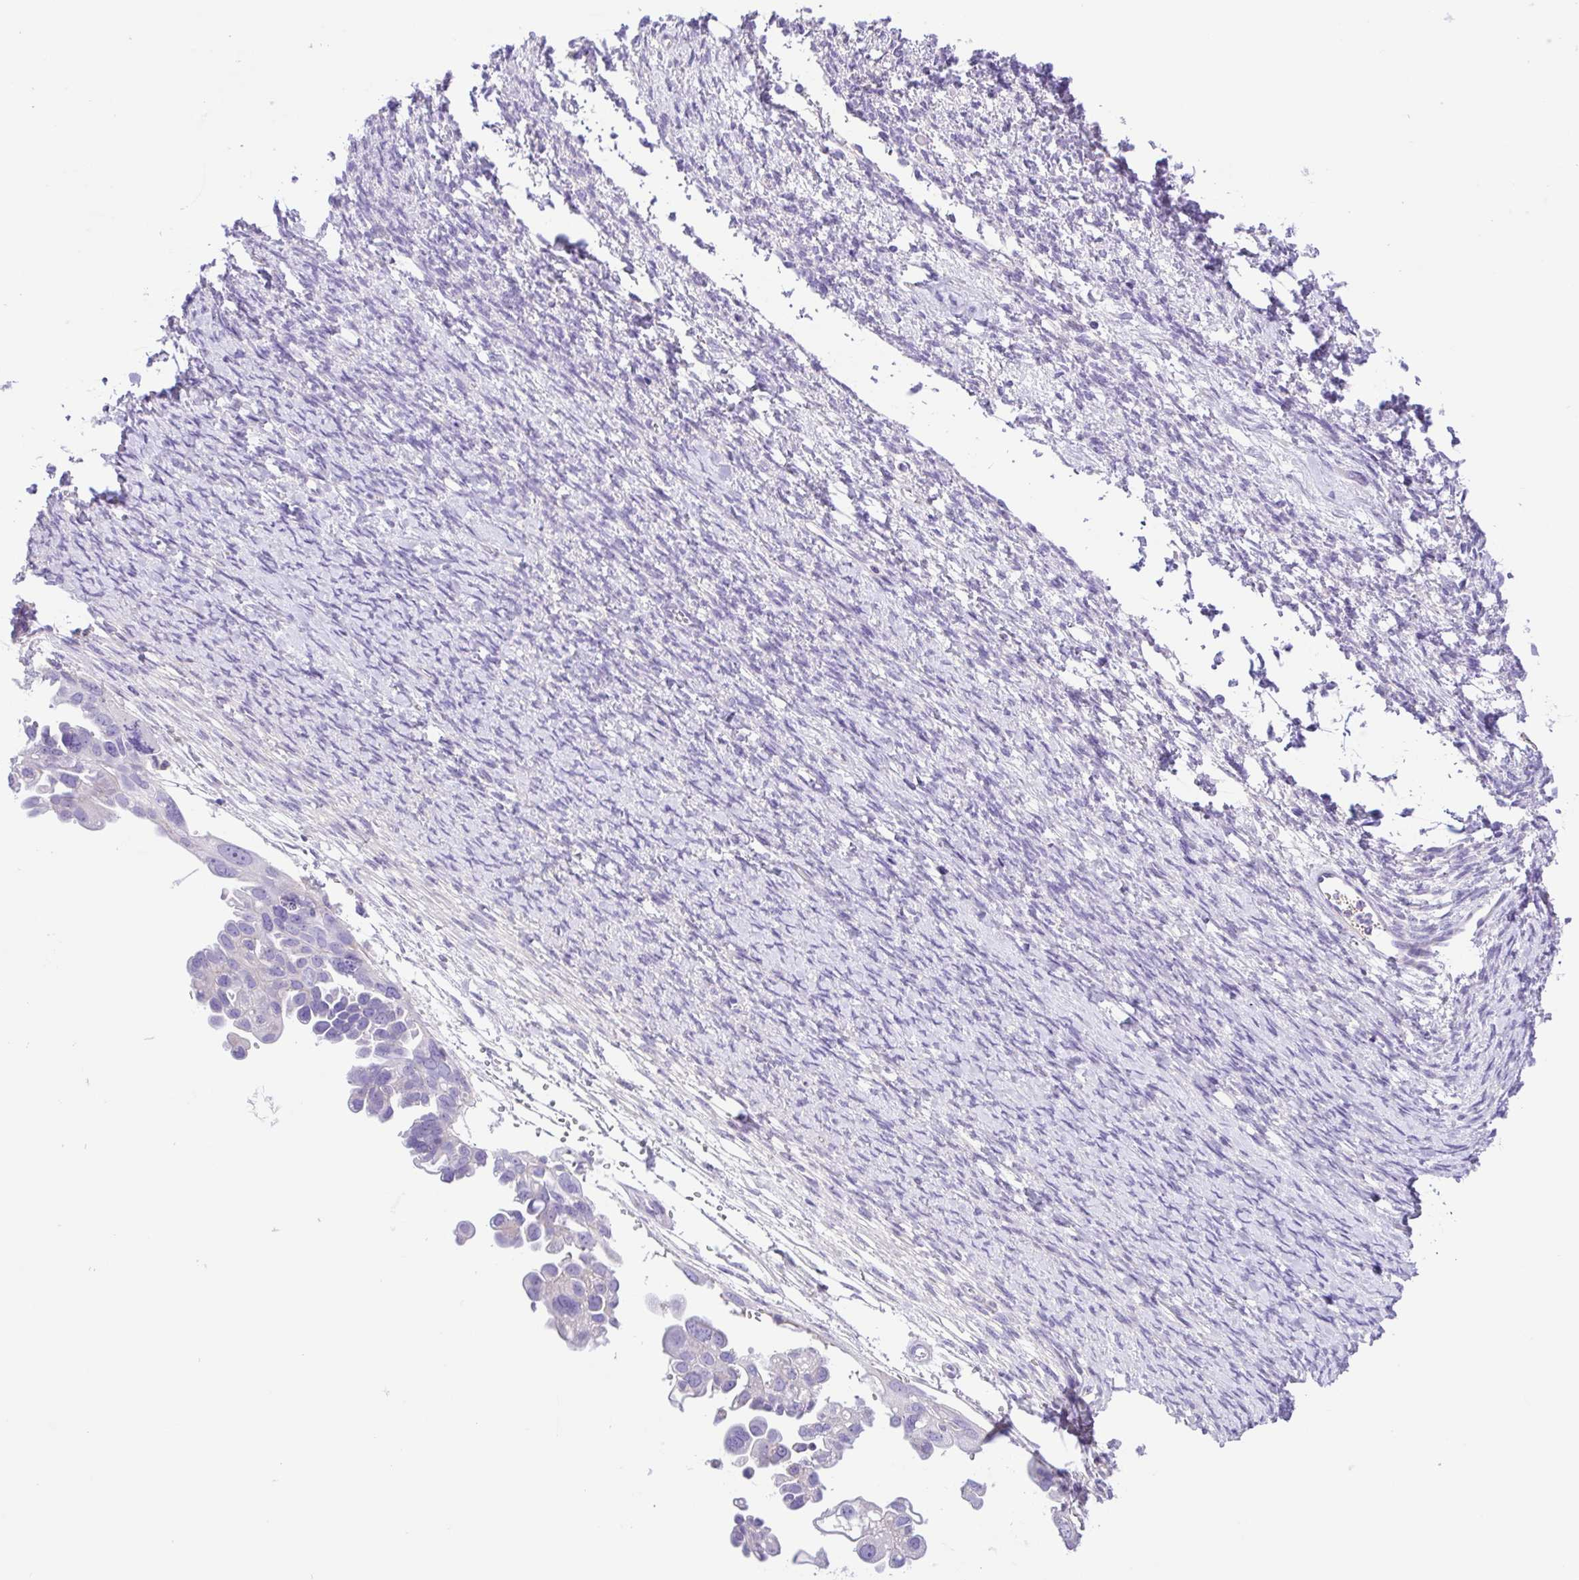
{"staining": {"intensity": "negative", "quantity": "none", "location": "none"}, "tissue": "ovarian cancer", "cell_type": "Tumor cells", "image_type": "cancer", "snomed": [{"axis": "morphology", "description": "Cystadenocarcinoma, serous, NOS"}, {"axis": "topography", "description": "Ovary"}], "caption": "Ovarian serous cystadenocarcinoma was stained to show a protein in brown. There is no significant expression in tumor cells.", "gene": "ISM2", "patient": {"sex": "female", "age": 53}}